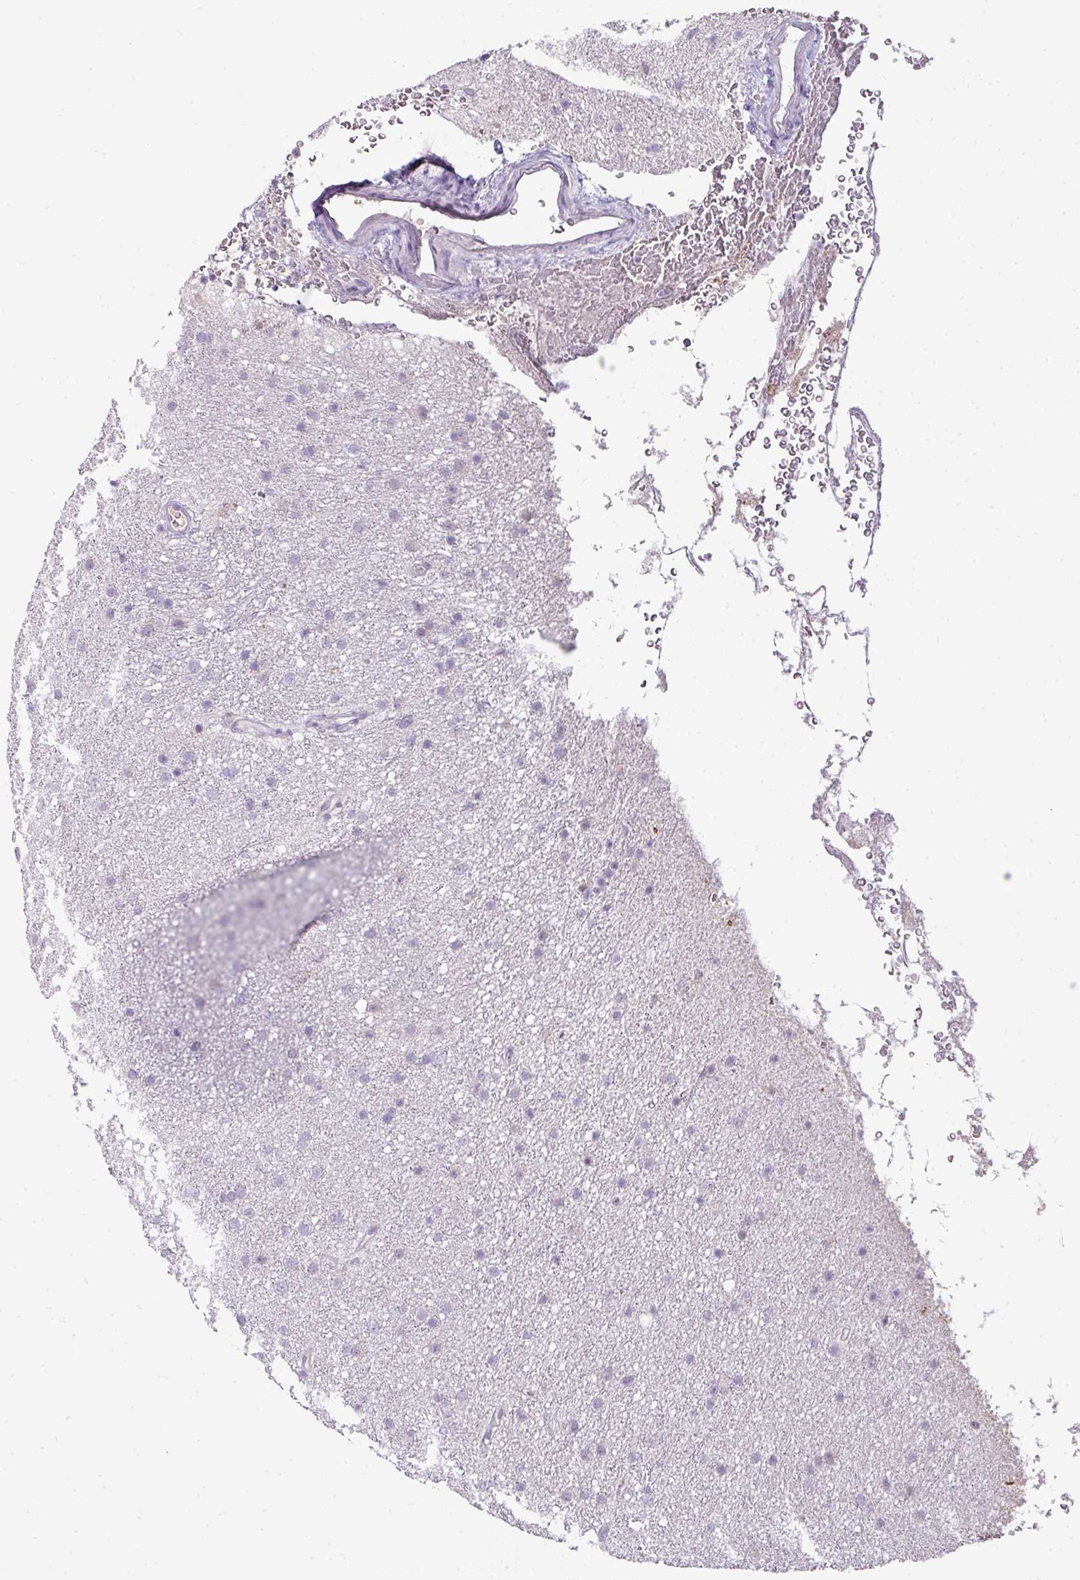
{"staining": {"intensity": "negative", "quantity": "none", "location": "none"}, "tissue": "glioma", "cell_type": "Tumor cells", "image_type": "cancer", "snomed": [{"axis": "morphology", "description": "Glioma, malignant, Low grade"}, {"axis": "topography", "description": "Cerebral cortex"}], "caption": "Tumor cells show no significant protein positivity in malignant low-grade glioma.", "gene": "FGF17", "patient": {"sex": "female", "age": 39}}